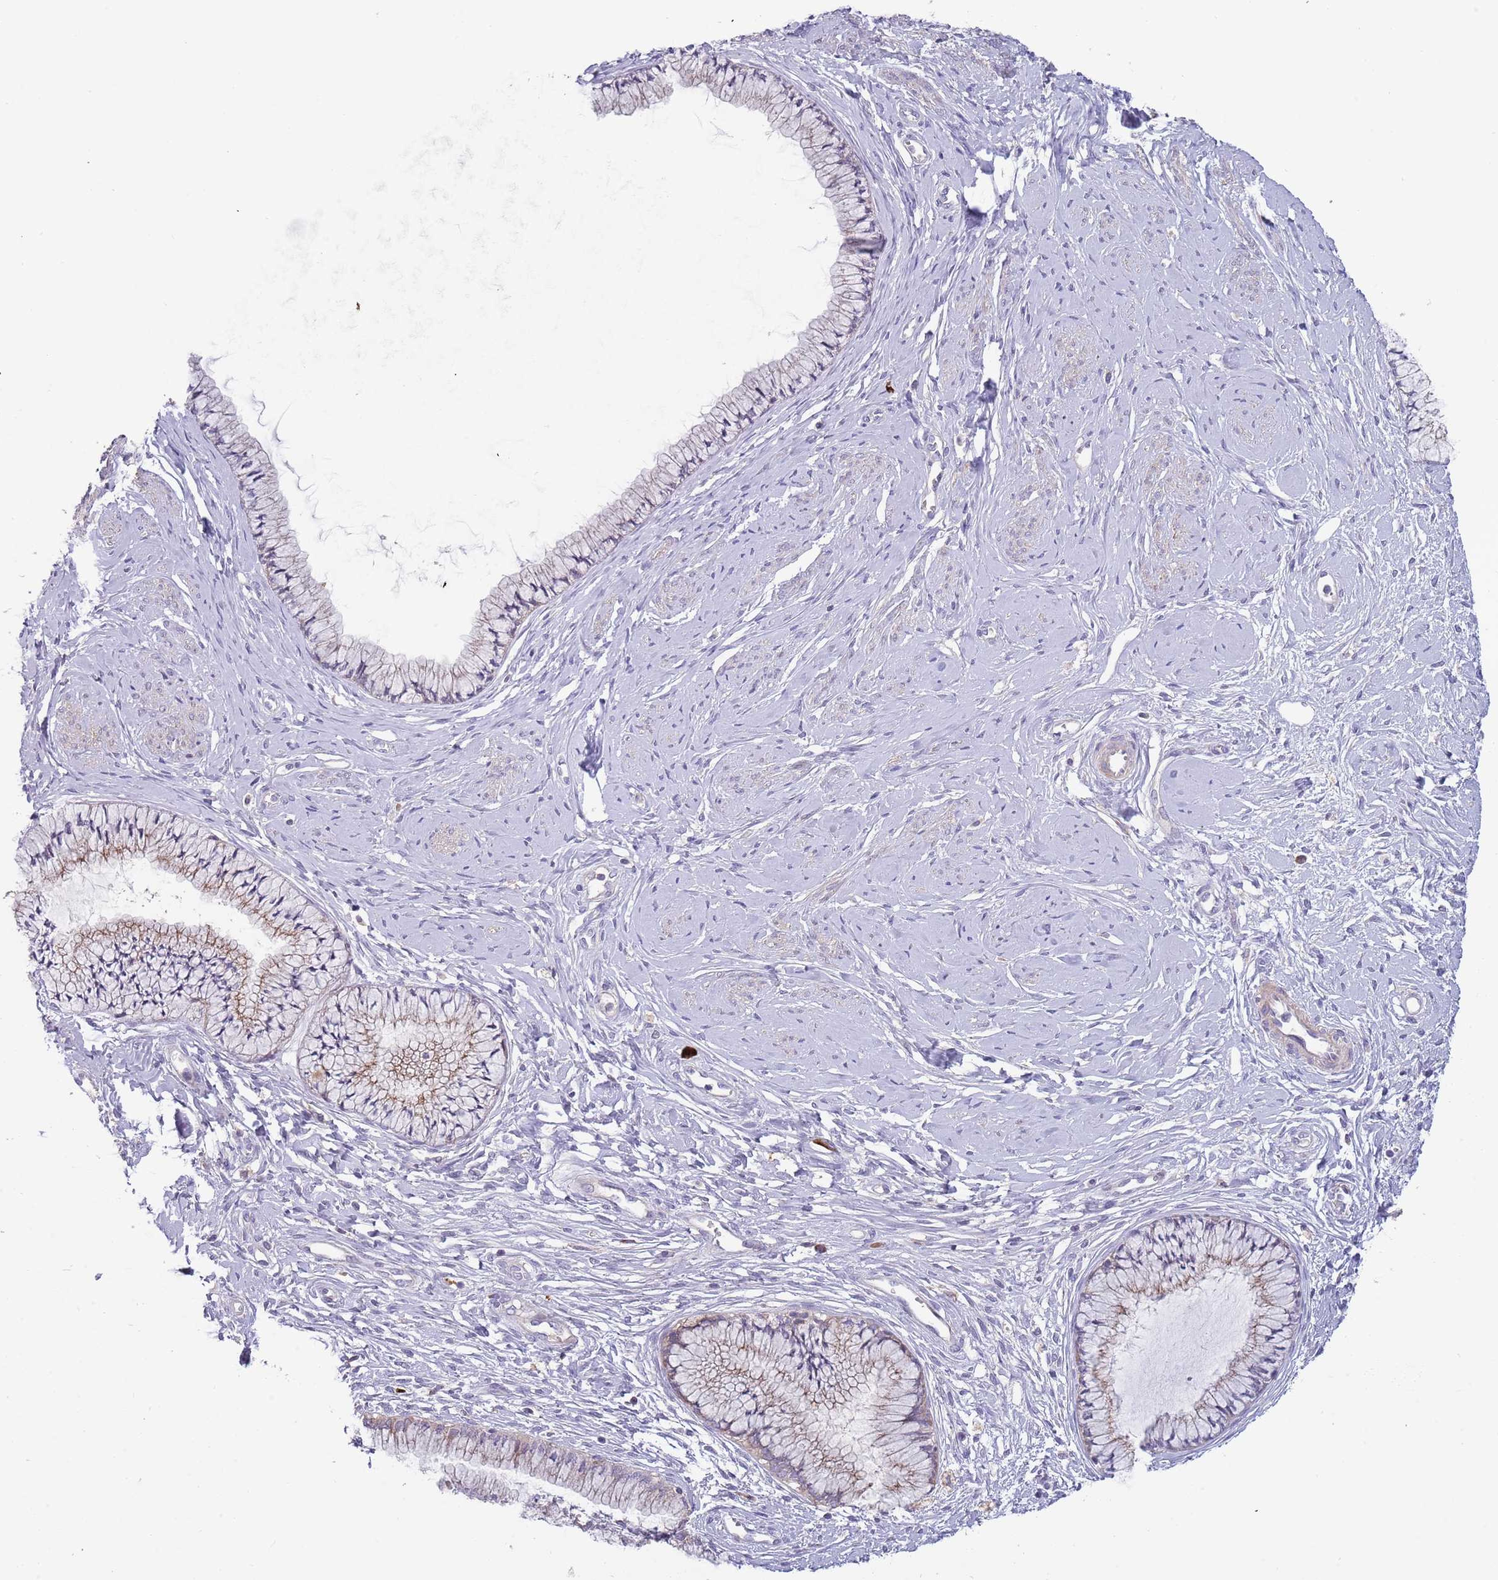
{"staining": {"intensity": "moderate", "quantity": "25%-75%", "location": "cytoplasmic/membranous"}, "tissue": "cervix", "cell_type": "Glandular cells", "image_type": "normal", "snomed": [{"axis": "morphology", "description": "Normal tissue, NOS"}, {"axis": "topography", "description": "Cervix"}], "caption": "Immunohistochemistry (IHC) staining of benign cervix, which demonstrates medium levels of moderate cytoplasmic/membranous expression in about 25%-75% of glandular cells indicating moderate cytoplasmic/membranous protein expression. The staining was performed using DAB (3,3'-diaminobenzidine) (brown) for protein detection and nuclei were counterstained in hematoxylin (blue).", "gene": "SUSD1", "patient": {"sex": "female", "age": 42}}